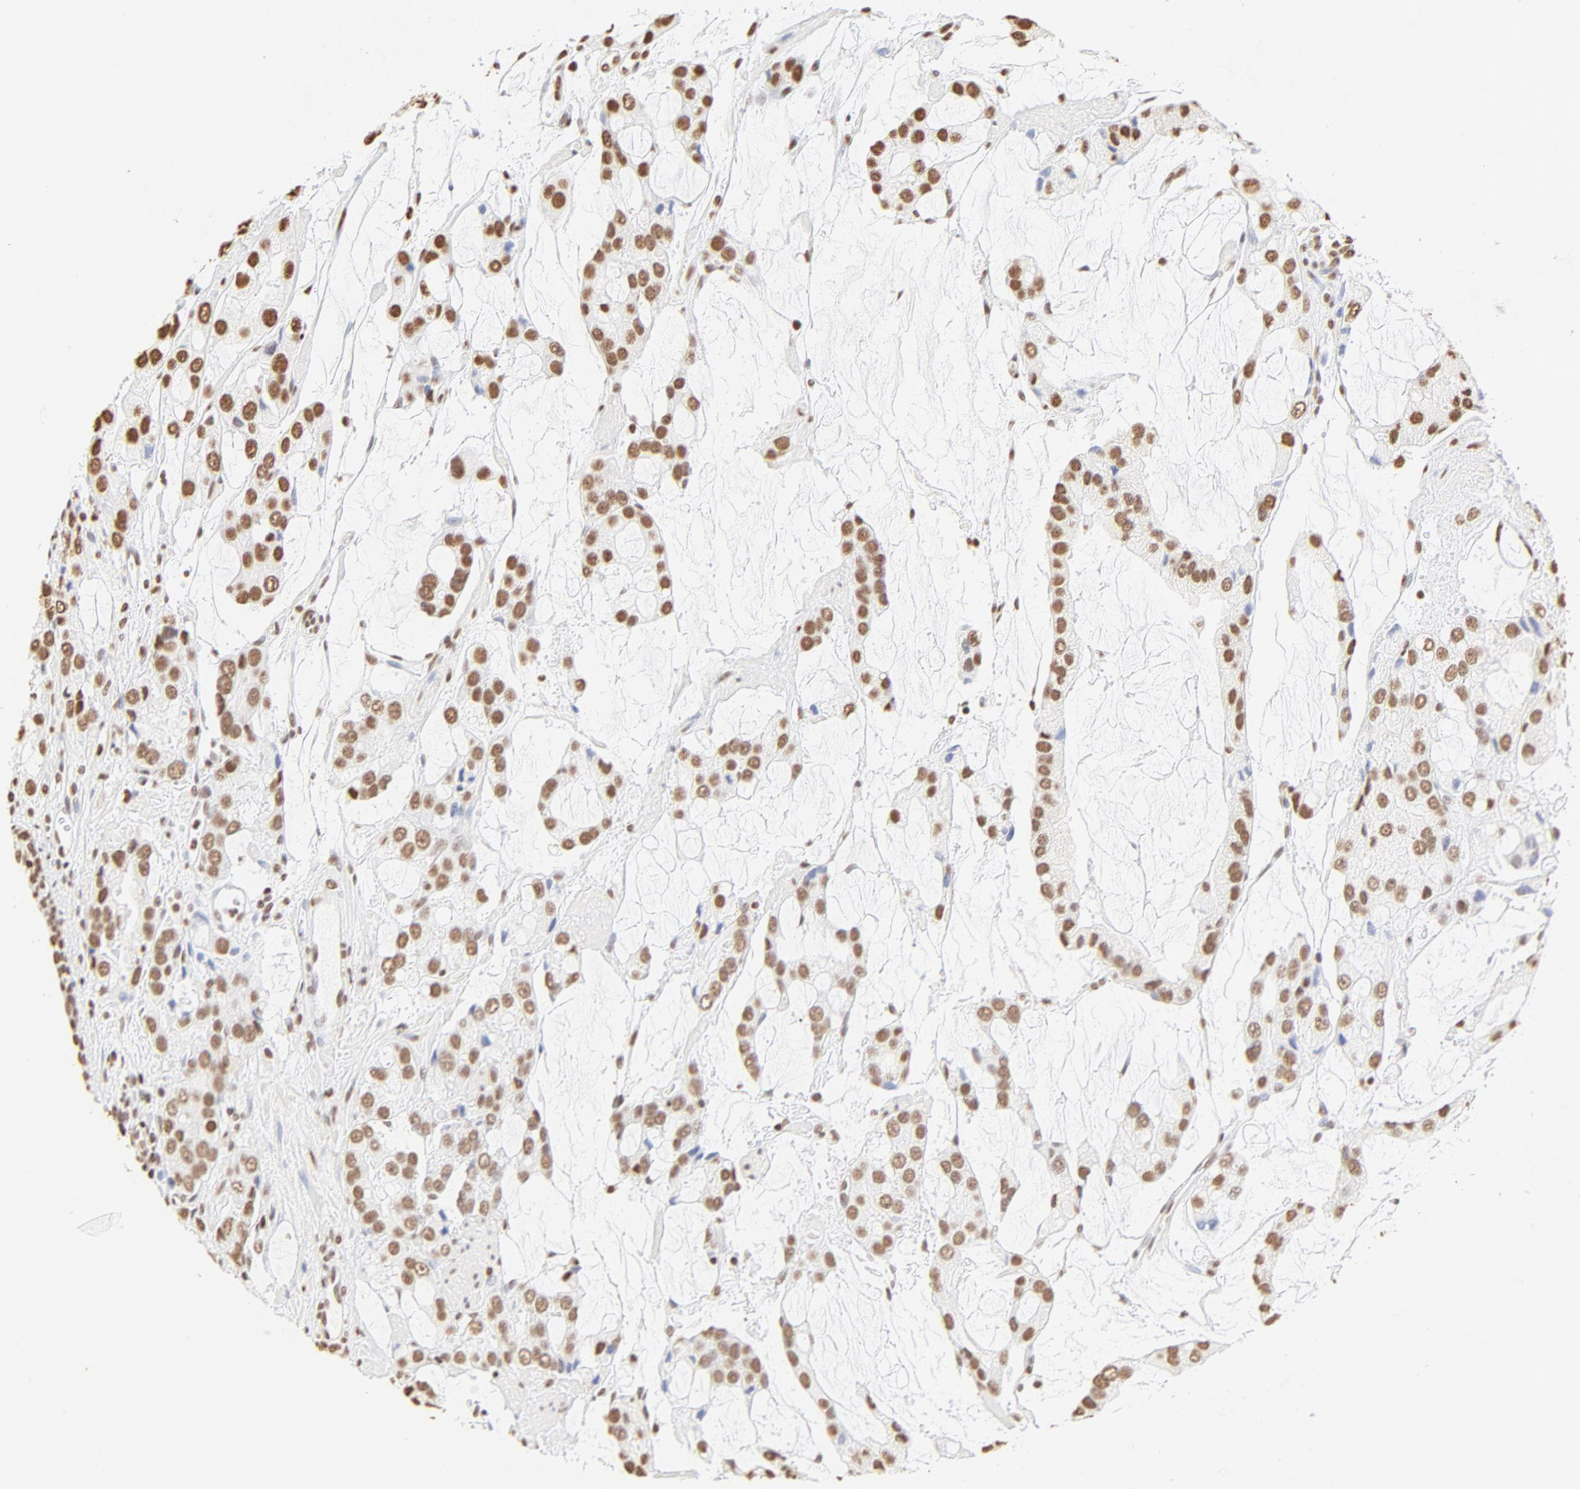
{"staining": {"intensity": "moderate", "quantity": ">75%", "location": "nuclear"}, "tissue": "prostate cancer", "cell_type": "Tumor cells", "image_type": "cancer", "snomed": [{"axis": "morphology", "description": "Adenocarcinoma, High grade"}, {"axis": "topography", "description": "Prostate"}], "caption": "Prostate cancer (high-grade adenocarcinoma) stained for a protein (brown) reveals moderate nuclear positive positivity in about >75% of tumor cells.", "gene": "ZNF540", "patient": {"sex": "male", "age": 67}}